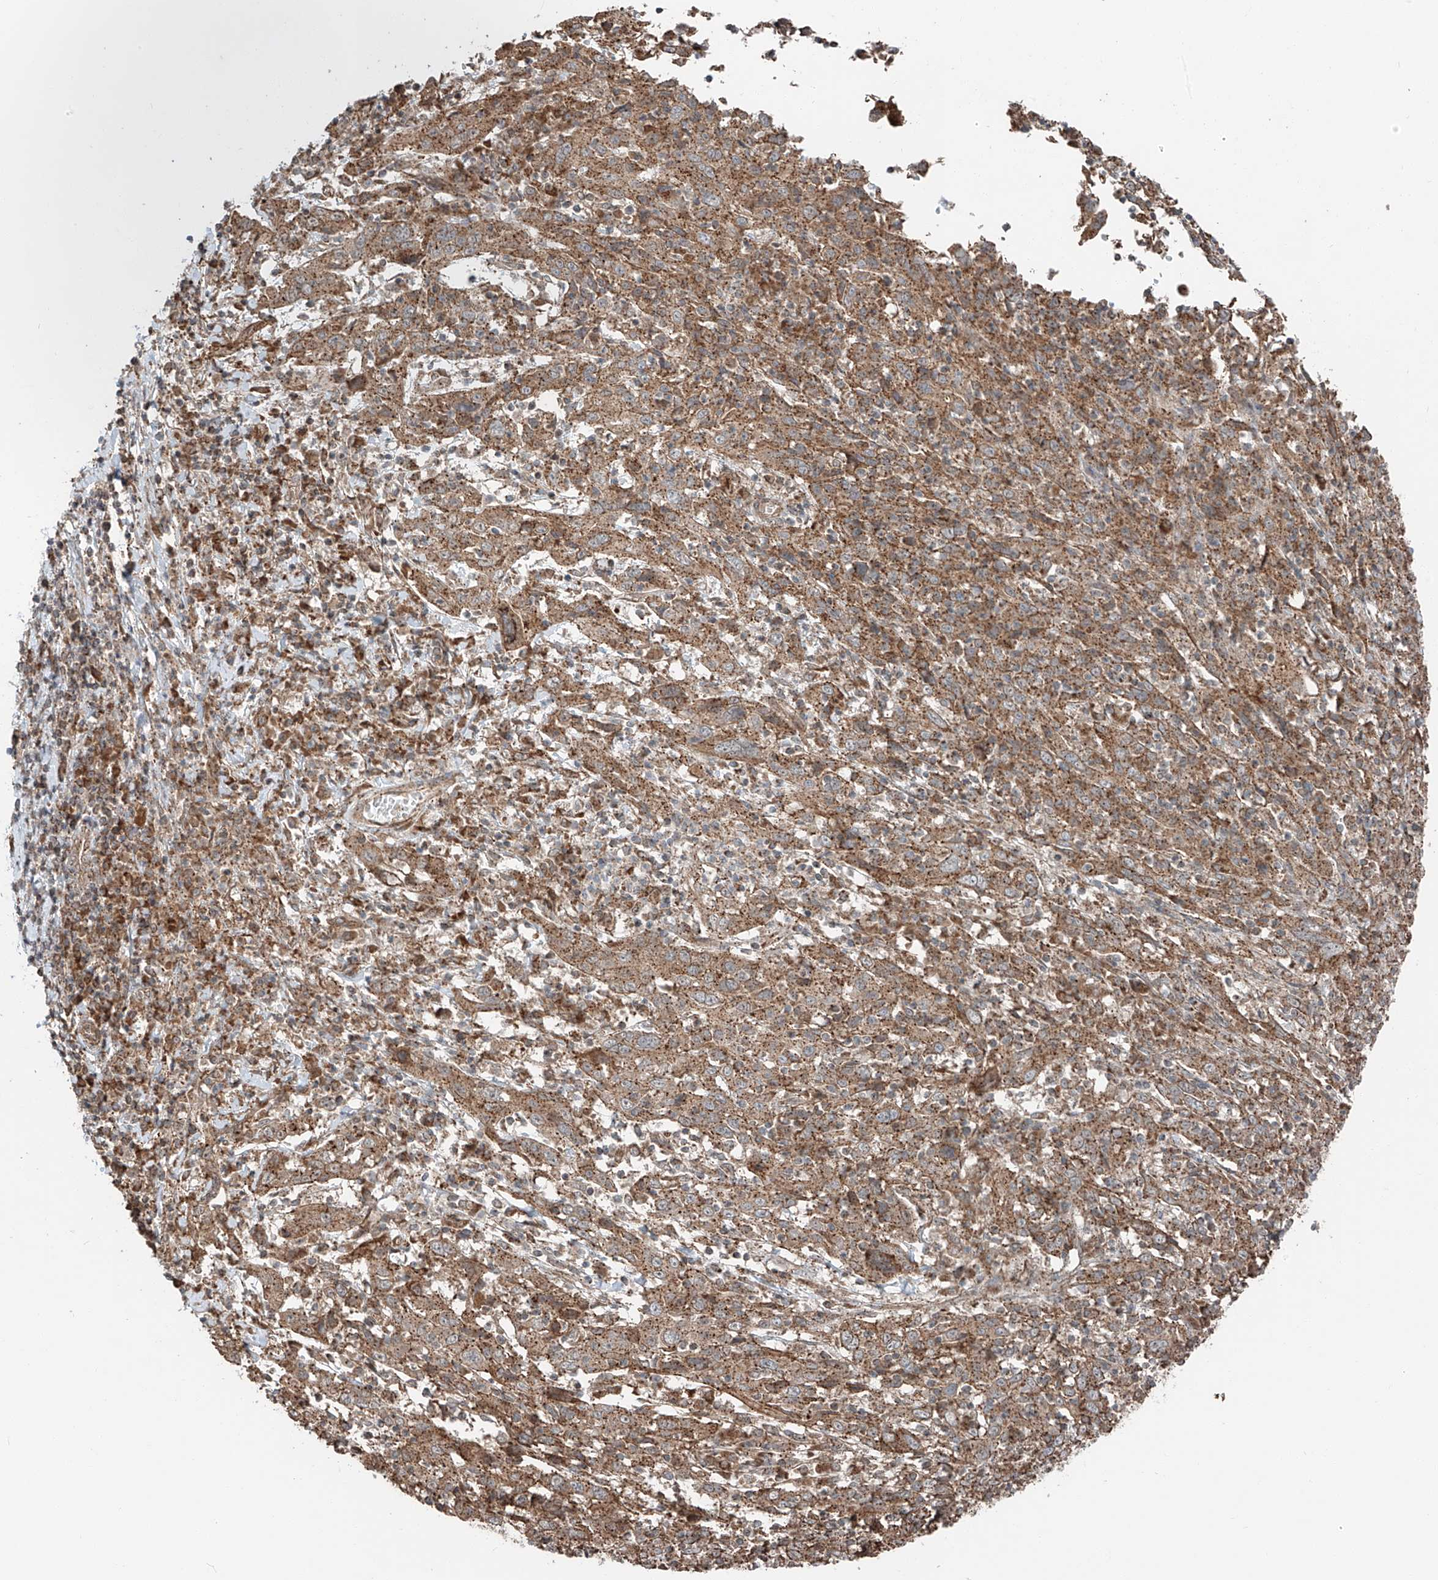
{"staining": {"intensity": "moderate", "quantity": ">75%", "location": "cytoplasmic/membranous"}, "tissue": "cervical cancer", "cell_type": "Tumor cells", "image_type": "cancer", "snomed": [{"axis": "morphology", "description": "Squamous cell carcinoma, NOS"}, {"axis": "topography", "description": "Cervix"}], "caption": "The histopathology image displays immunohistochemical staining of cervical squamous cell carcinoma. There is moderate cytoplasmic/membranous staining is present in about >75% of tumor cells.", "gene": "CEP162", "patient": {"sex": "female", "age": 46}}